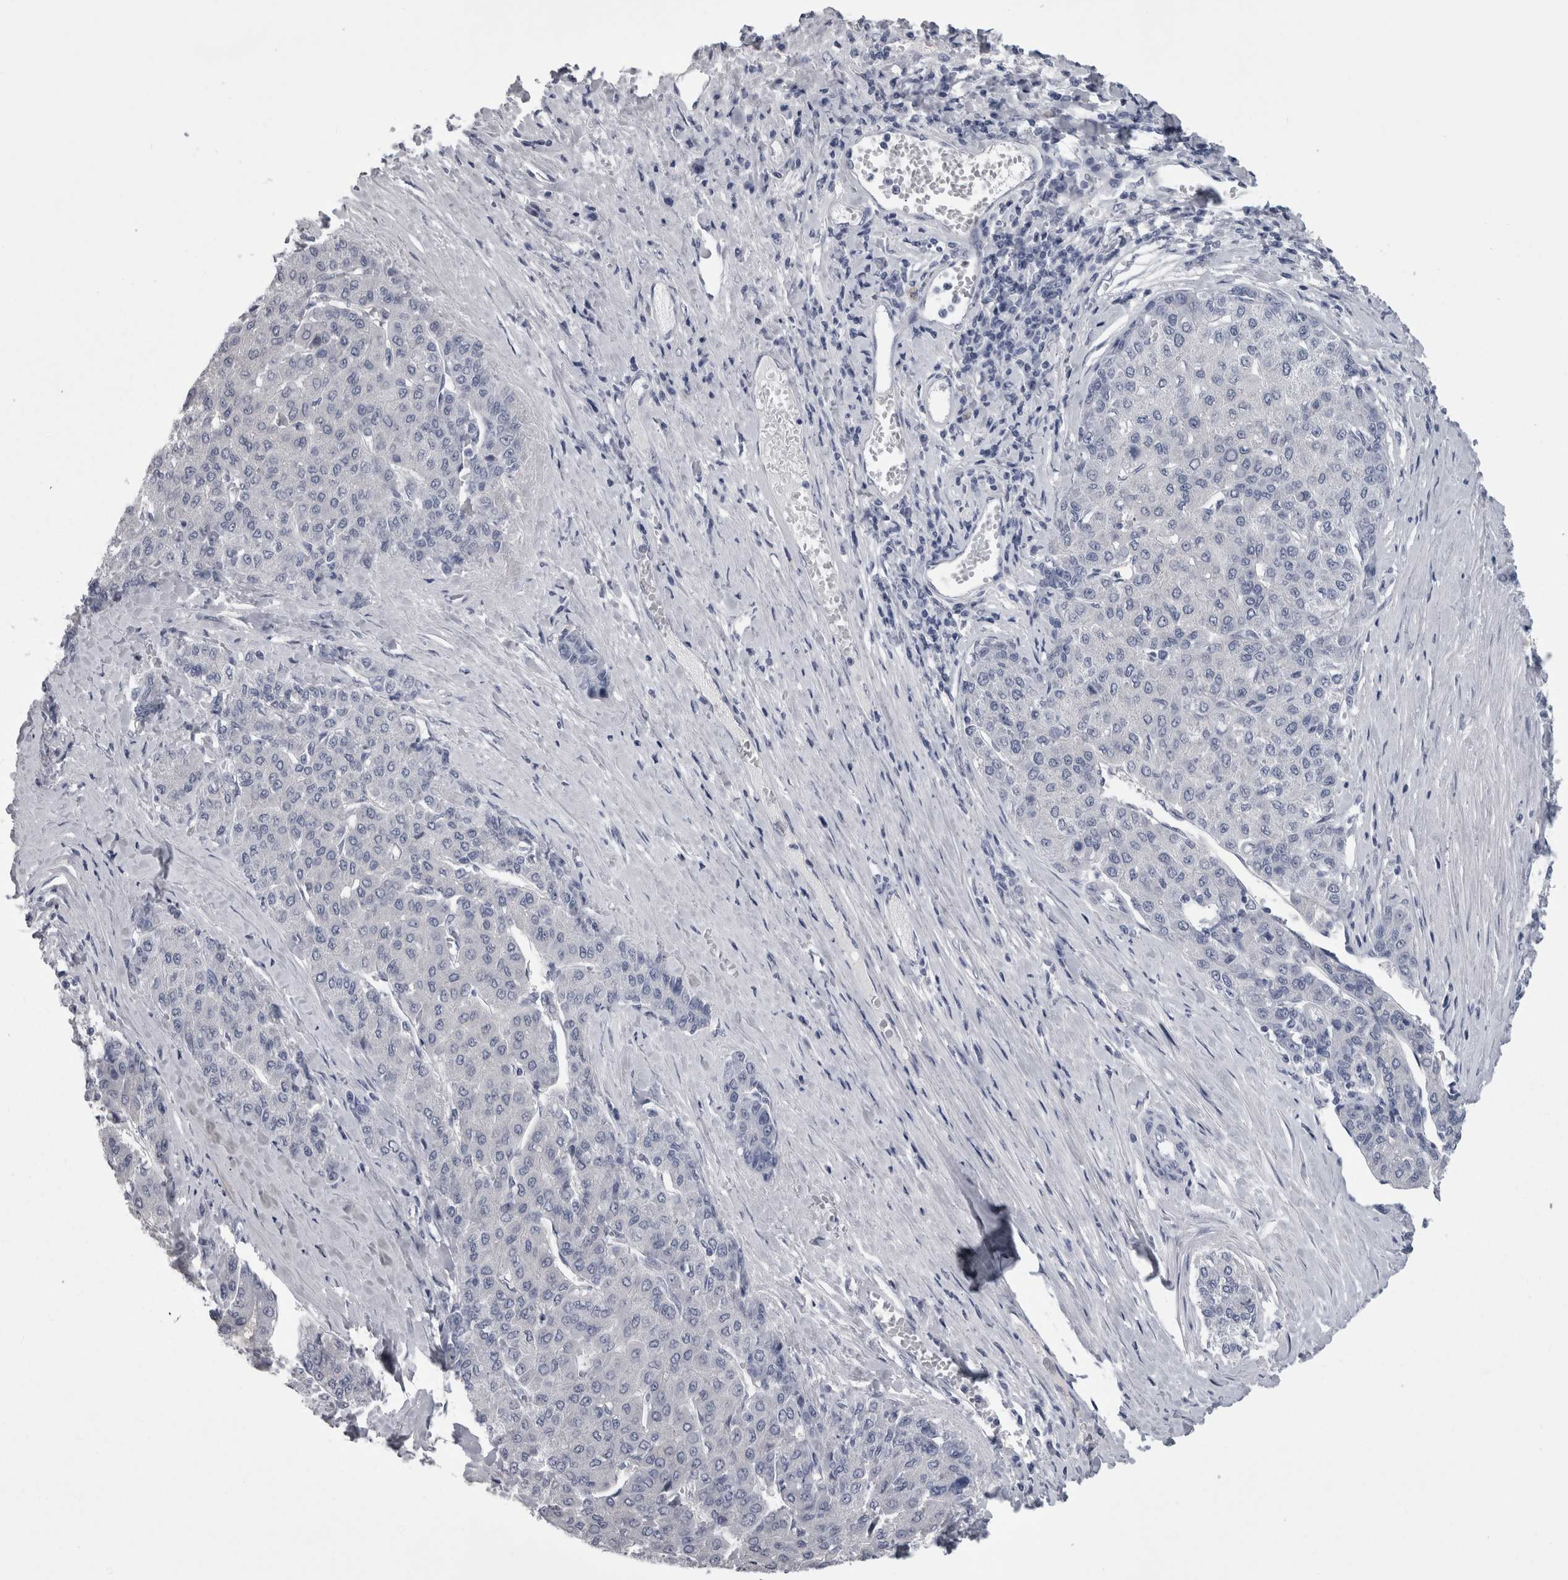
{"staining": {"intensity": "negative", "quantity": "none", "location": "none"}, "tissue": "liver cancer", "cell_type": "Tumor cells", "image_type": "cancer", "snomed": [{"axis": "morphology", "description": "Carcinoma, Hepatocellular, NOS"}, {"axis": "topography", "description": "Liver"}], "caption": "Image shows no significant protein expression in tumor cells of hepatocellular carcinoma (liver).", "gene": "AFMID", "patient": {"sex": "male", "age": 65}}